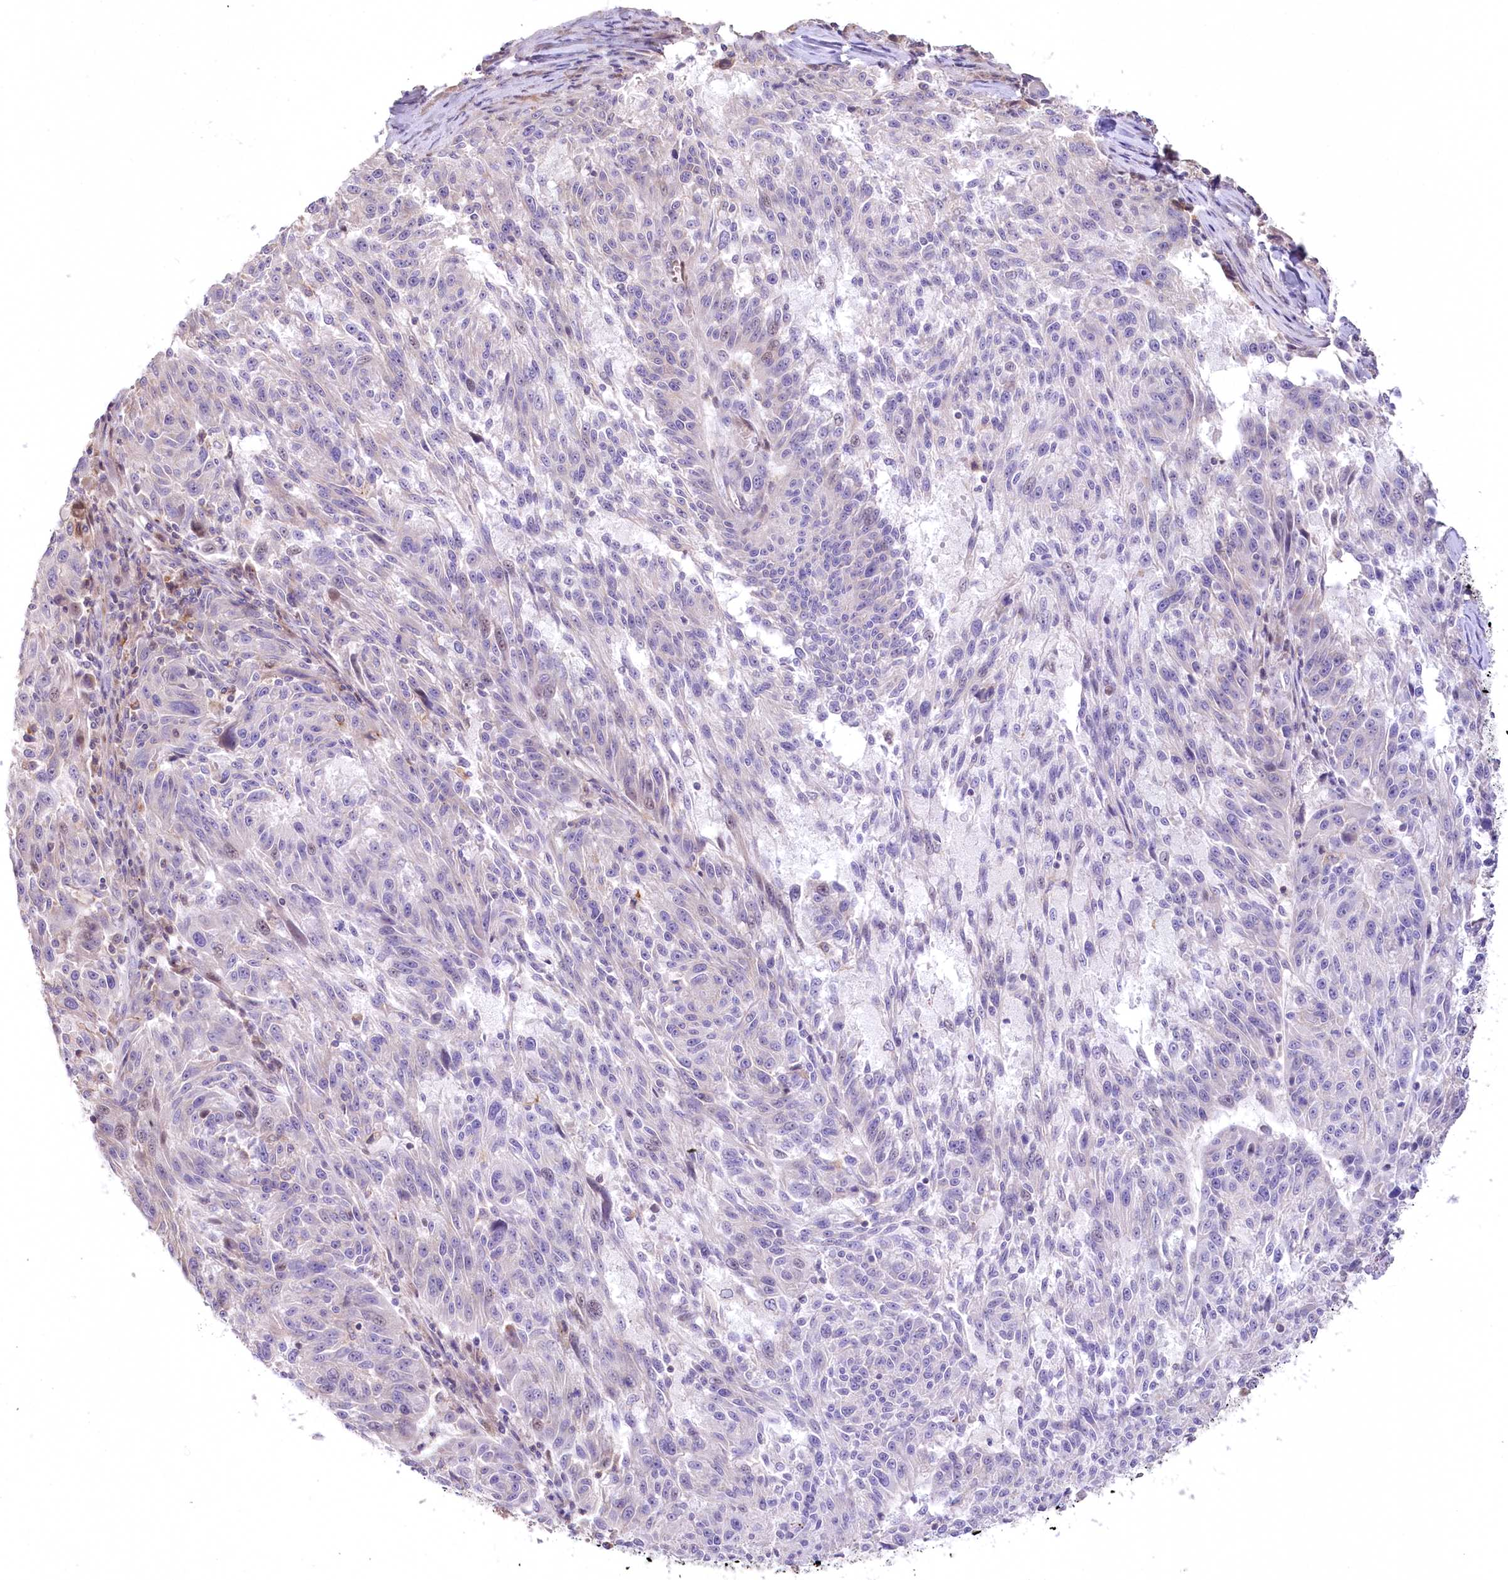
{"staining": {"intensity": "negative", "quantity": "none", "location": "none"}, "tissue": "melanoma", "cell_type": "Tumor cells", "image_type": "cancer", "snomed": [{"axis": "morphology", "description": "Malignant melanoma, NOS"}, {"axis": "topography", "description": "Skin"}], "caption": "A histopathology image of malignant melanoma stained for a protein displays no brown staining in tumor cells. (DAB (3,3'-diaminobenzidine) immunohistochemistry with hematoxylin counter stain).", "gene": "SLC6A11", "patient": {"sex": "male", "age": 53}}